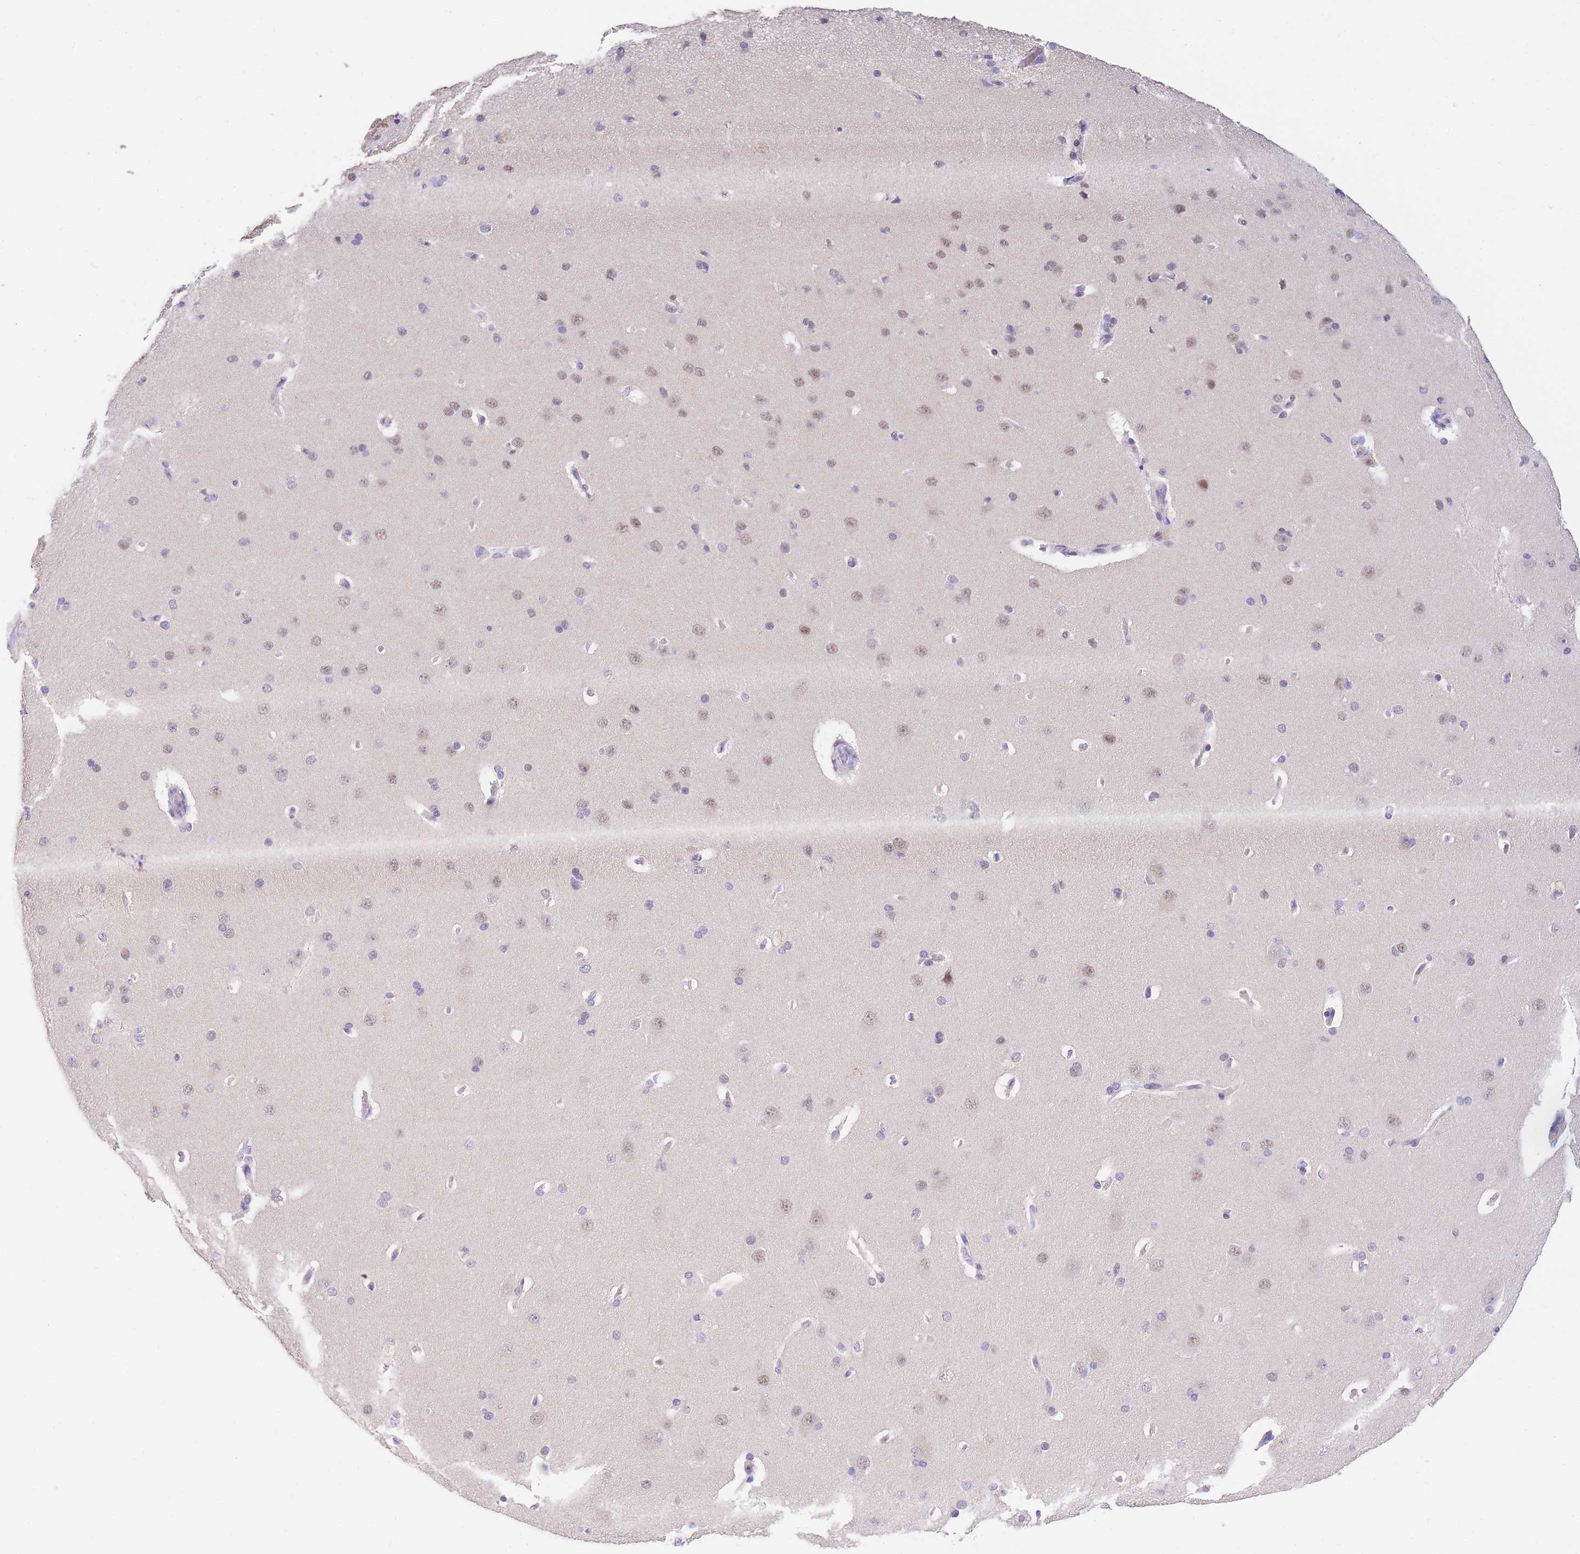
{"staining": {"intensity": "negative", "quantity": "none", "location": "none"}, "tissue": "cerebral cortex", "cell_type": "Endothelial cells", "image_type": "normal", "snomed": [{"axis": "morphology", "description": "Normal tissue, NOS"}, {"axis": "topography", "description": "Cerebral cortex"}], "caption": "Cerebral cortex stained for a protein using immunohistochemistry (IHC) demonstrates no staining endothelial cells.", "gene": "SLC35F2", "patient": {"sex": "male", "age": 62}}